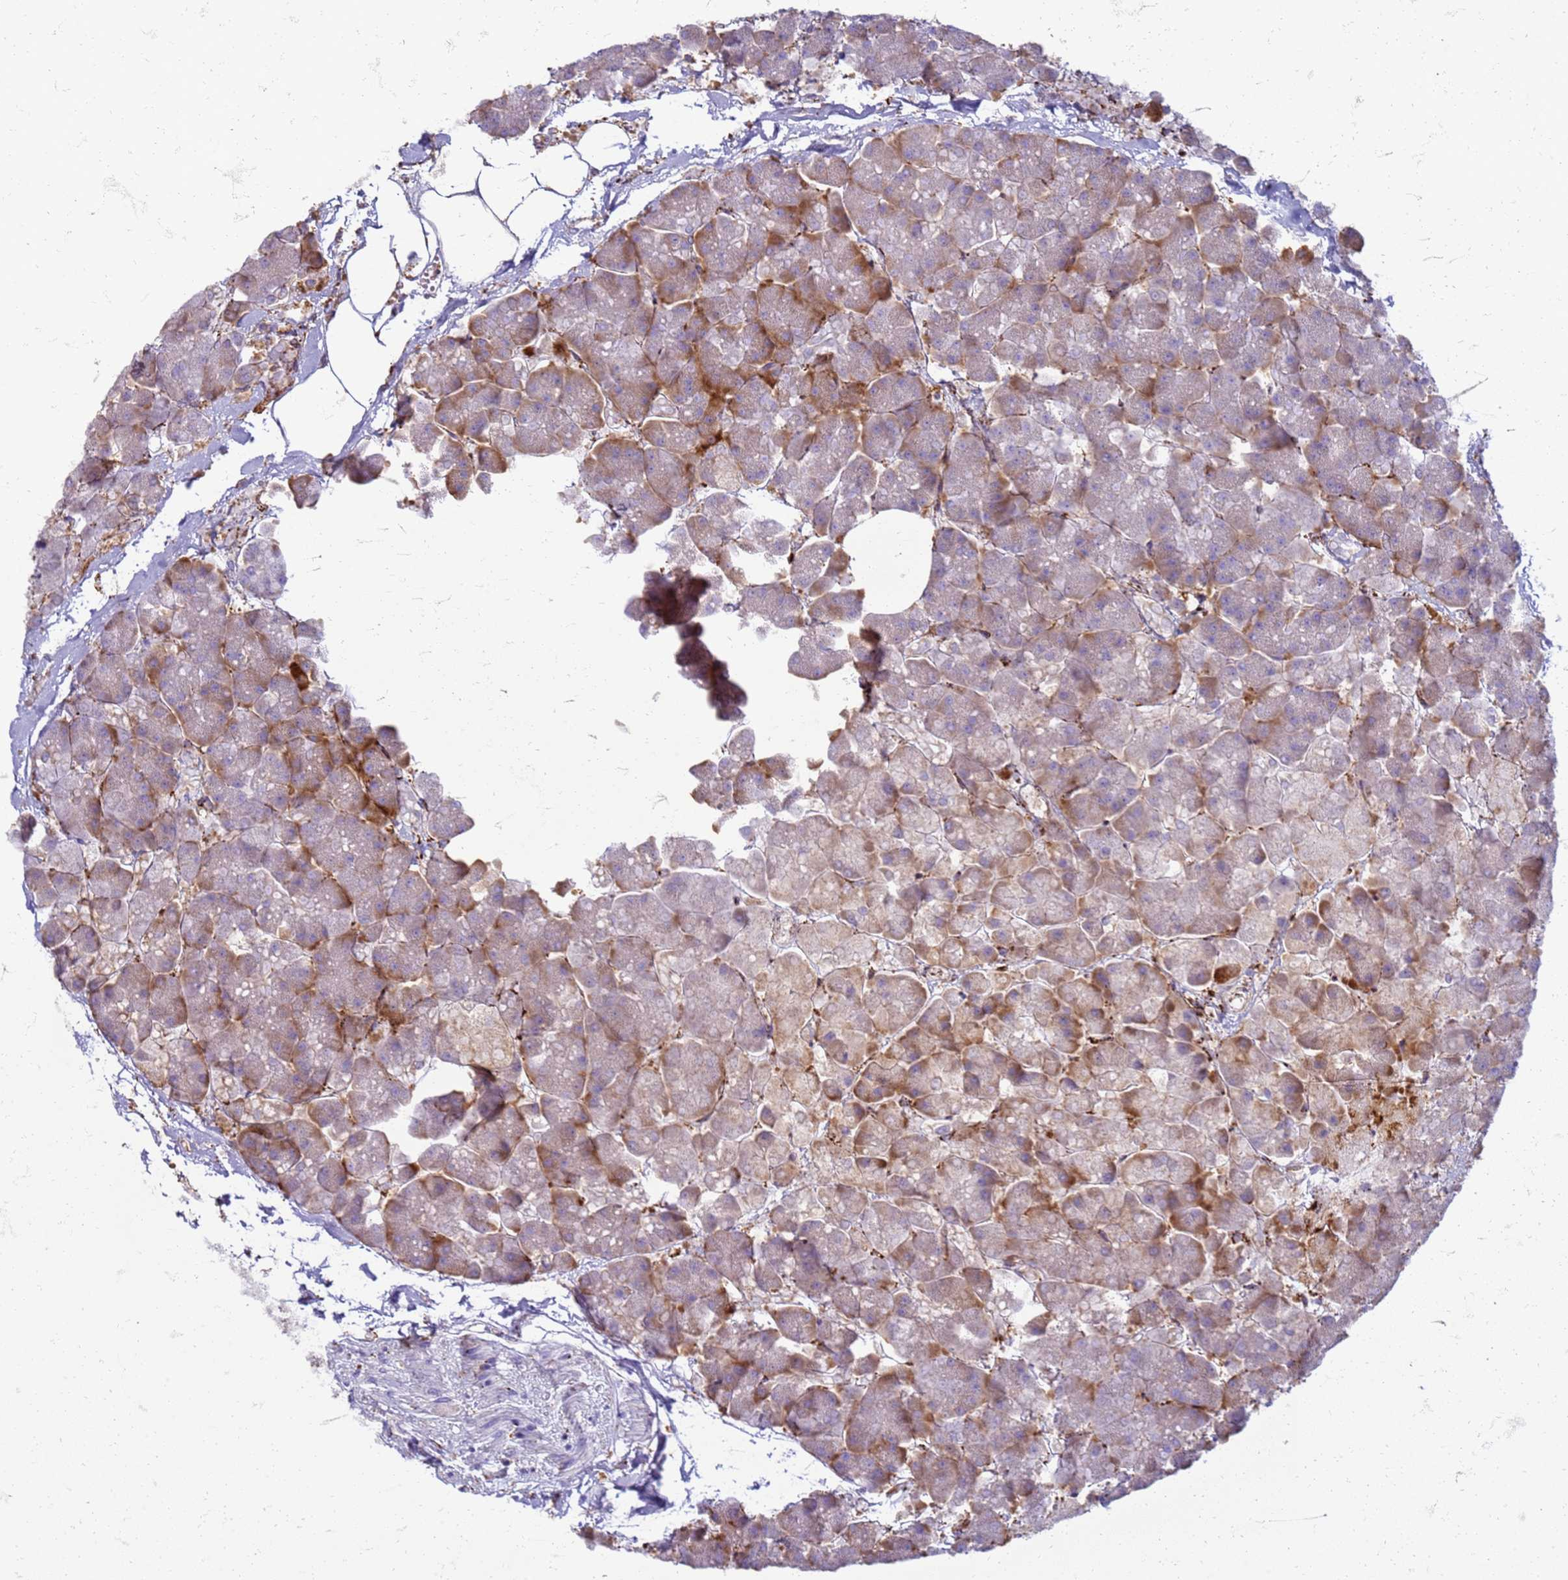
{"staining": {"intensity": "strong", "quantity": "<25%", "location": "cytoplasmic/membranous"}, "tissue": "pancreas", "cell_type": "Exocrine glandular cells", "image_type": "normal", "snomed": [{"axis": "morphology", "description": "Normal tissue, NOS"}, {"axis": "topography", "description": "Pancreas"}, {"axis": "topography", "description": "Peripheral nerve tissue"}], "caption": "High-magnification brightfield microscopy of benign pancreas stained with DAB (3,3'-diaminobenzidine) (brown) and counterstained with hematoxylin (blue). exocrine glandular cells exhibit strong cytoplasmic/membranous staining is appreciated in about<25% of cells.", "gene": "PDK3", "patient": {"sex": "male", "age": 54}}